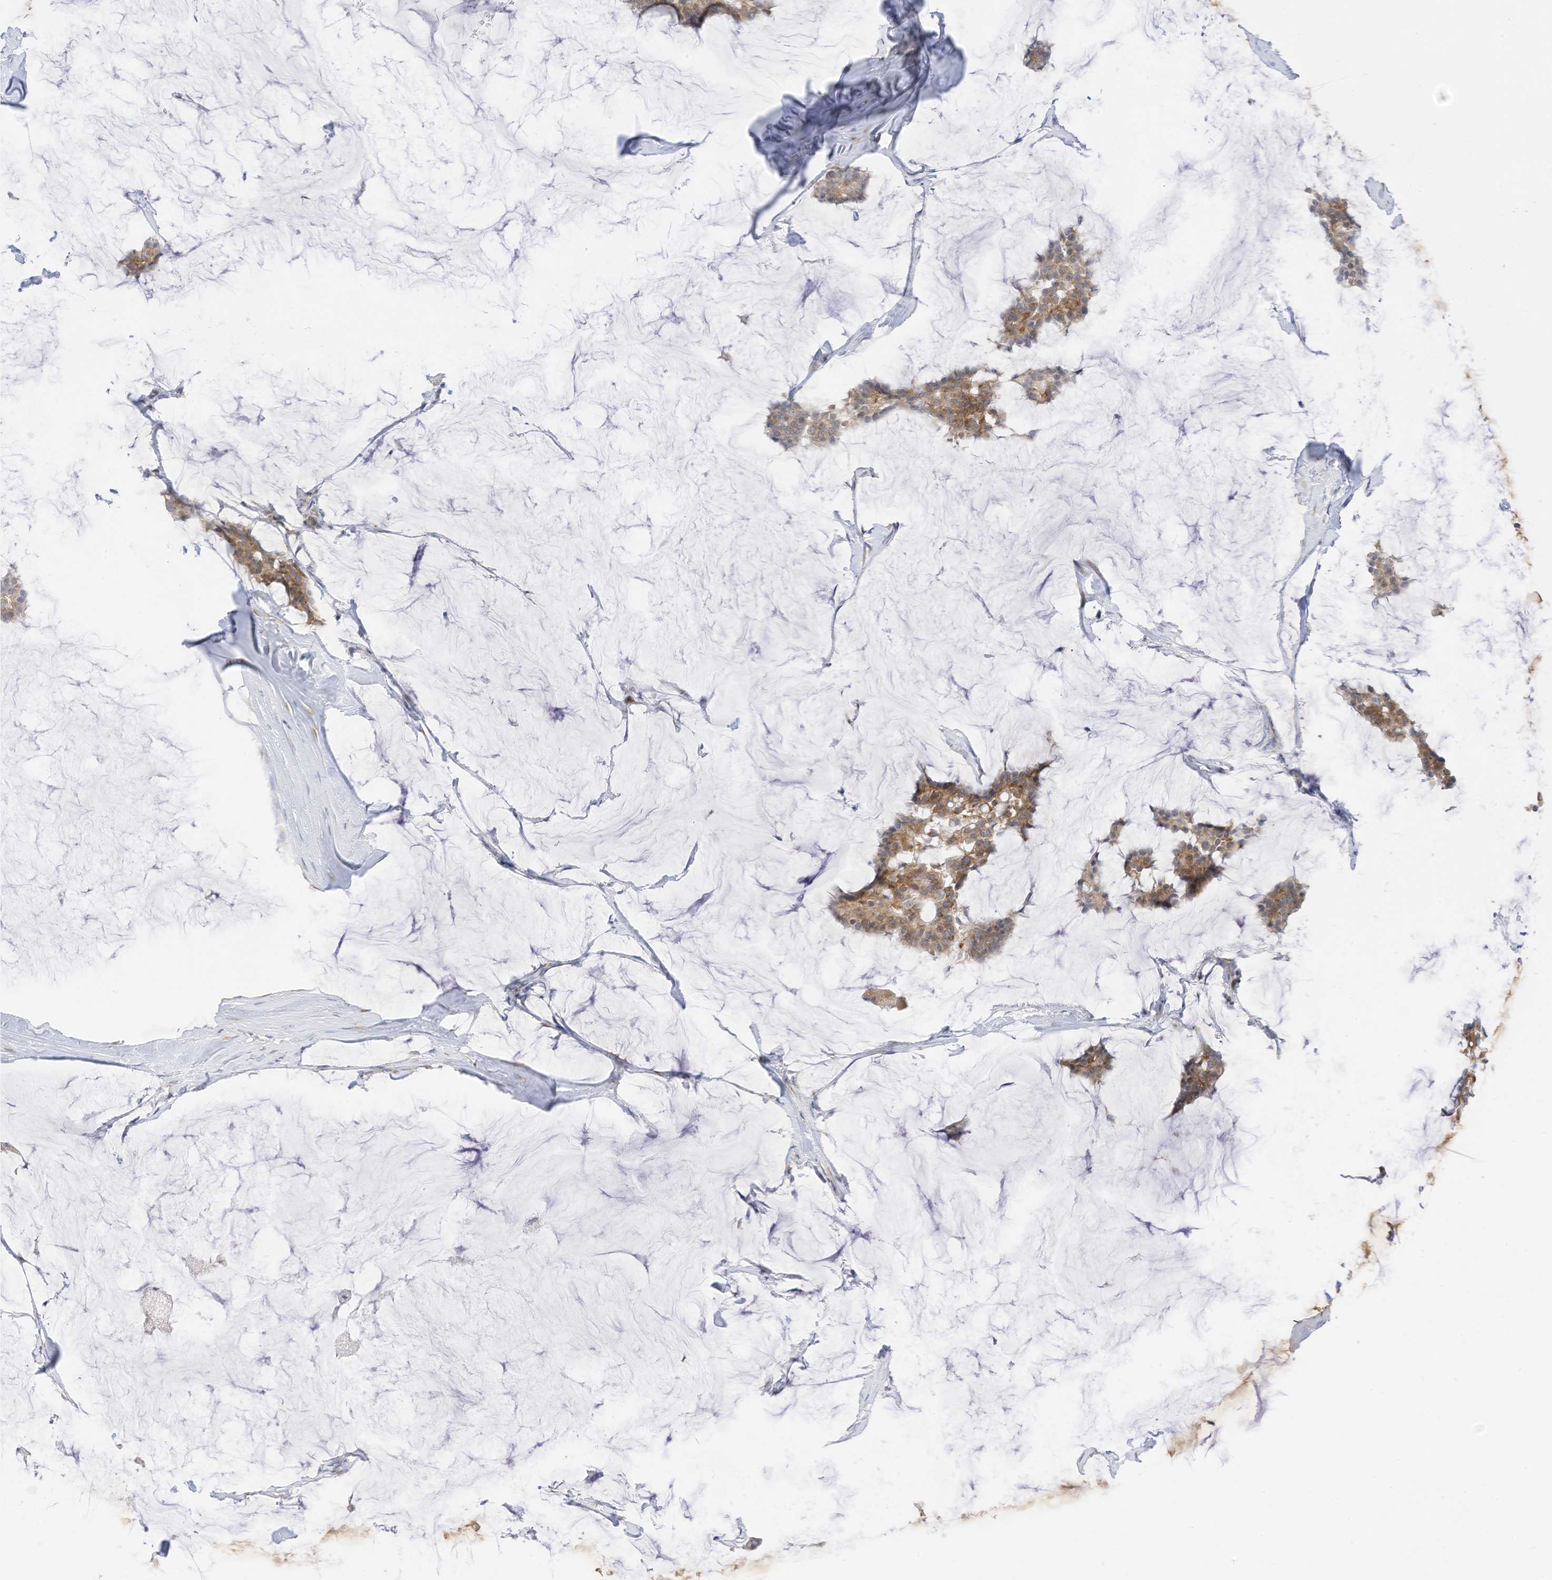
{"staining": {"intensity": "moderate", "quantity": ">75%", "location": "cytoplasmic/membranous"}, "tissue": "breast cancer", "cell_type": "Tumor cells", "image_type": "cancer", "snomed": [{"axis": "morphology", "description": "Duct carcinoma"}, {"axis": "topography", "description": "Breast"}], "caption": "Human breast invasive ductal carcinoma stained with a brown dye shows moderate cytoplasmic/membranous positive staining in about >75% of tumor cells.", "gene": "EDF1", "patient": {"sex": "female", "age": 93}}